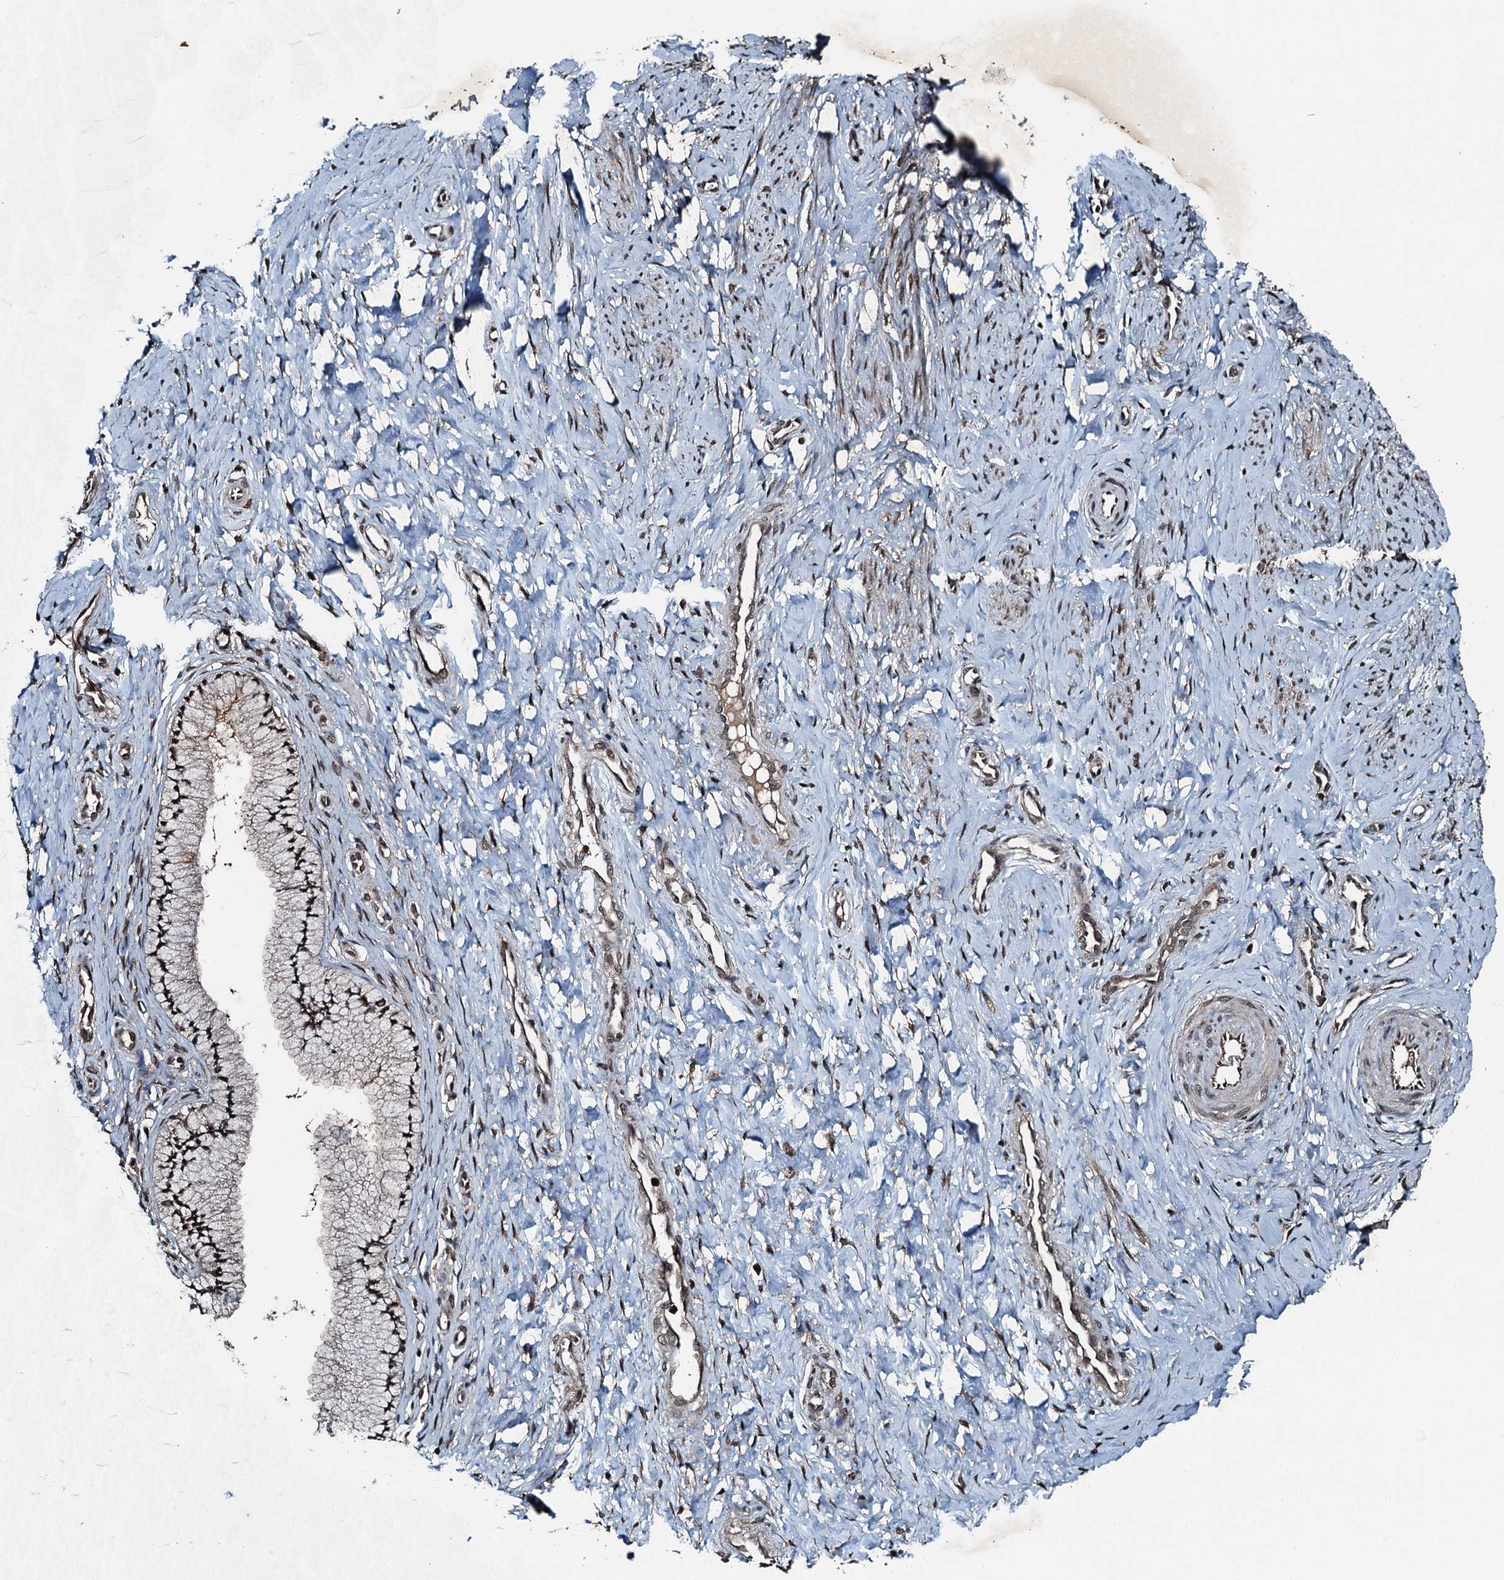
{"staining": {"intensity": "moderate", "quantity": "25%-75%", "location": "cytoplasmic/membranous,nuclear"}, "tissue": "cervix", "cell_type": "Glandular cells", "image_type": "normal", "snomed": [{"axis": "morphology", "description": "Normal tissue, NOS"}, {"axis": "topography", "description": "Cervix"}], "caption": "Benign cervix shows moderate cytoplasmic/membranous,nuclear positivity in approximately 25%-75% of glandular cells, visualized by immunohistochemistry.", "gene": "UBXN6", "patient": {"sex": "female", "age": 36}}